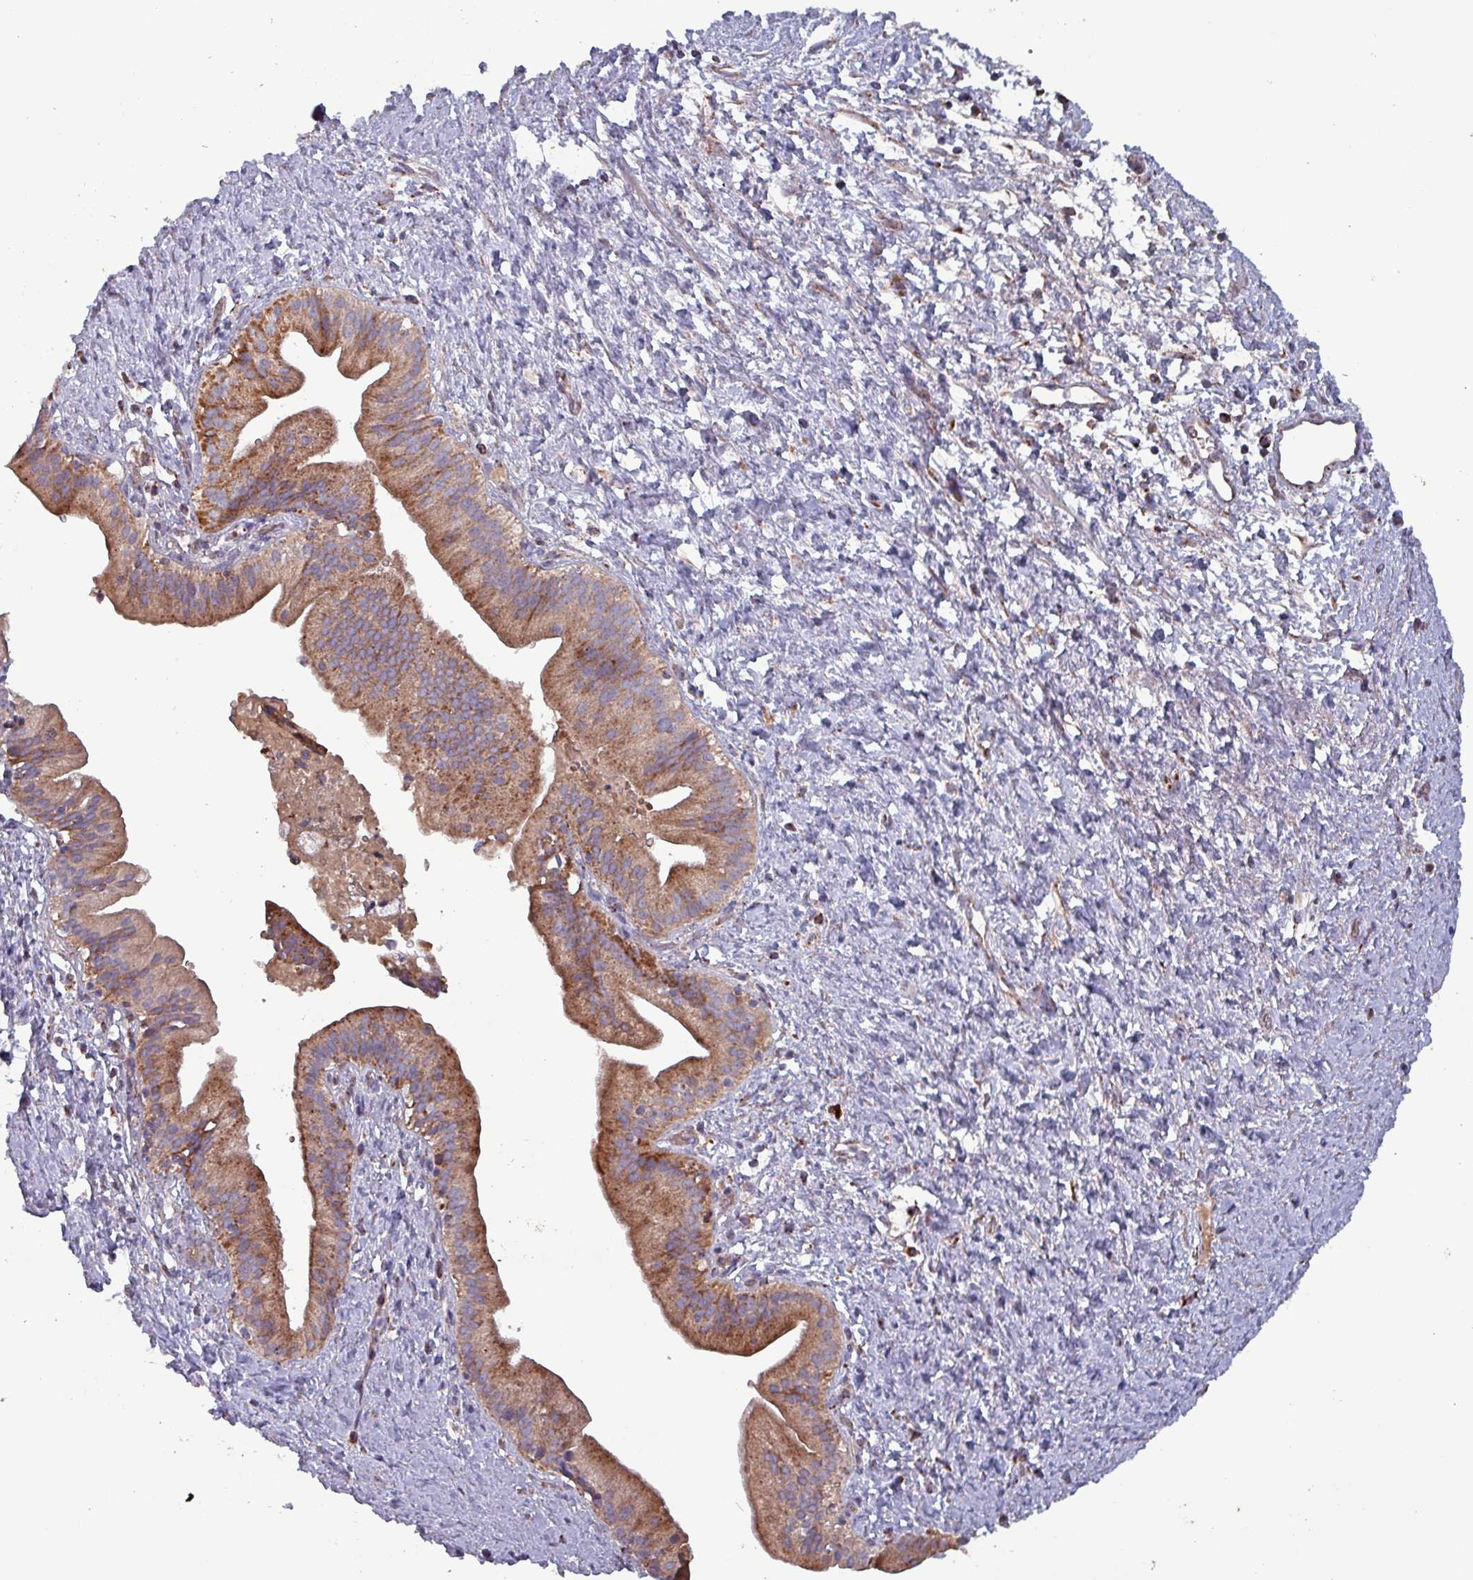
{"staining": {"intensity": "moderate", "quantity": ">75%", "location": "cytoplasmic/membranous"}, "tissue": "pancreatic cancer", "cell_type": "Tumor cells", "image_type": "cancer", "snomed": [{"axis": "morphology", "description": "Adenocarcinoma, NOS"}, {"axis": "topography", "description": "Pancreas"}], "caption": "The image reveals immunohistochemical staining of pancreatic cancer. There is moderate cytoplasmic/membranous positivity is identified in approximately >75% of tumor cells.", "gene": "ZNF322", "patient": {"sex": "male", "age": 68}}